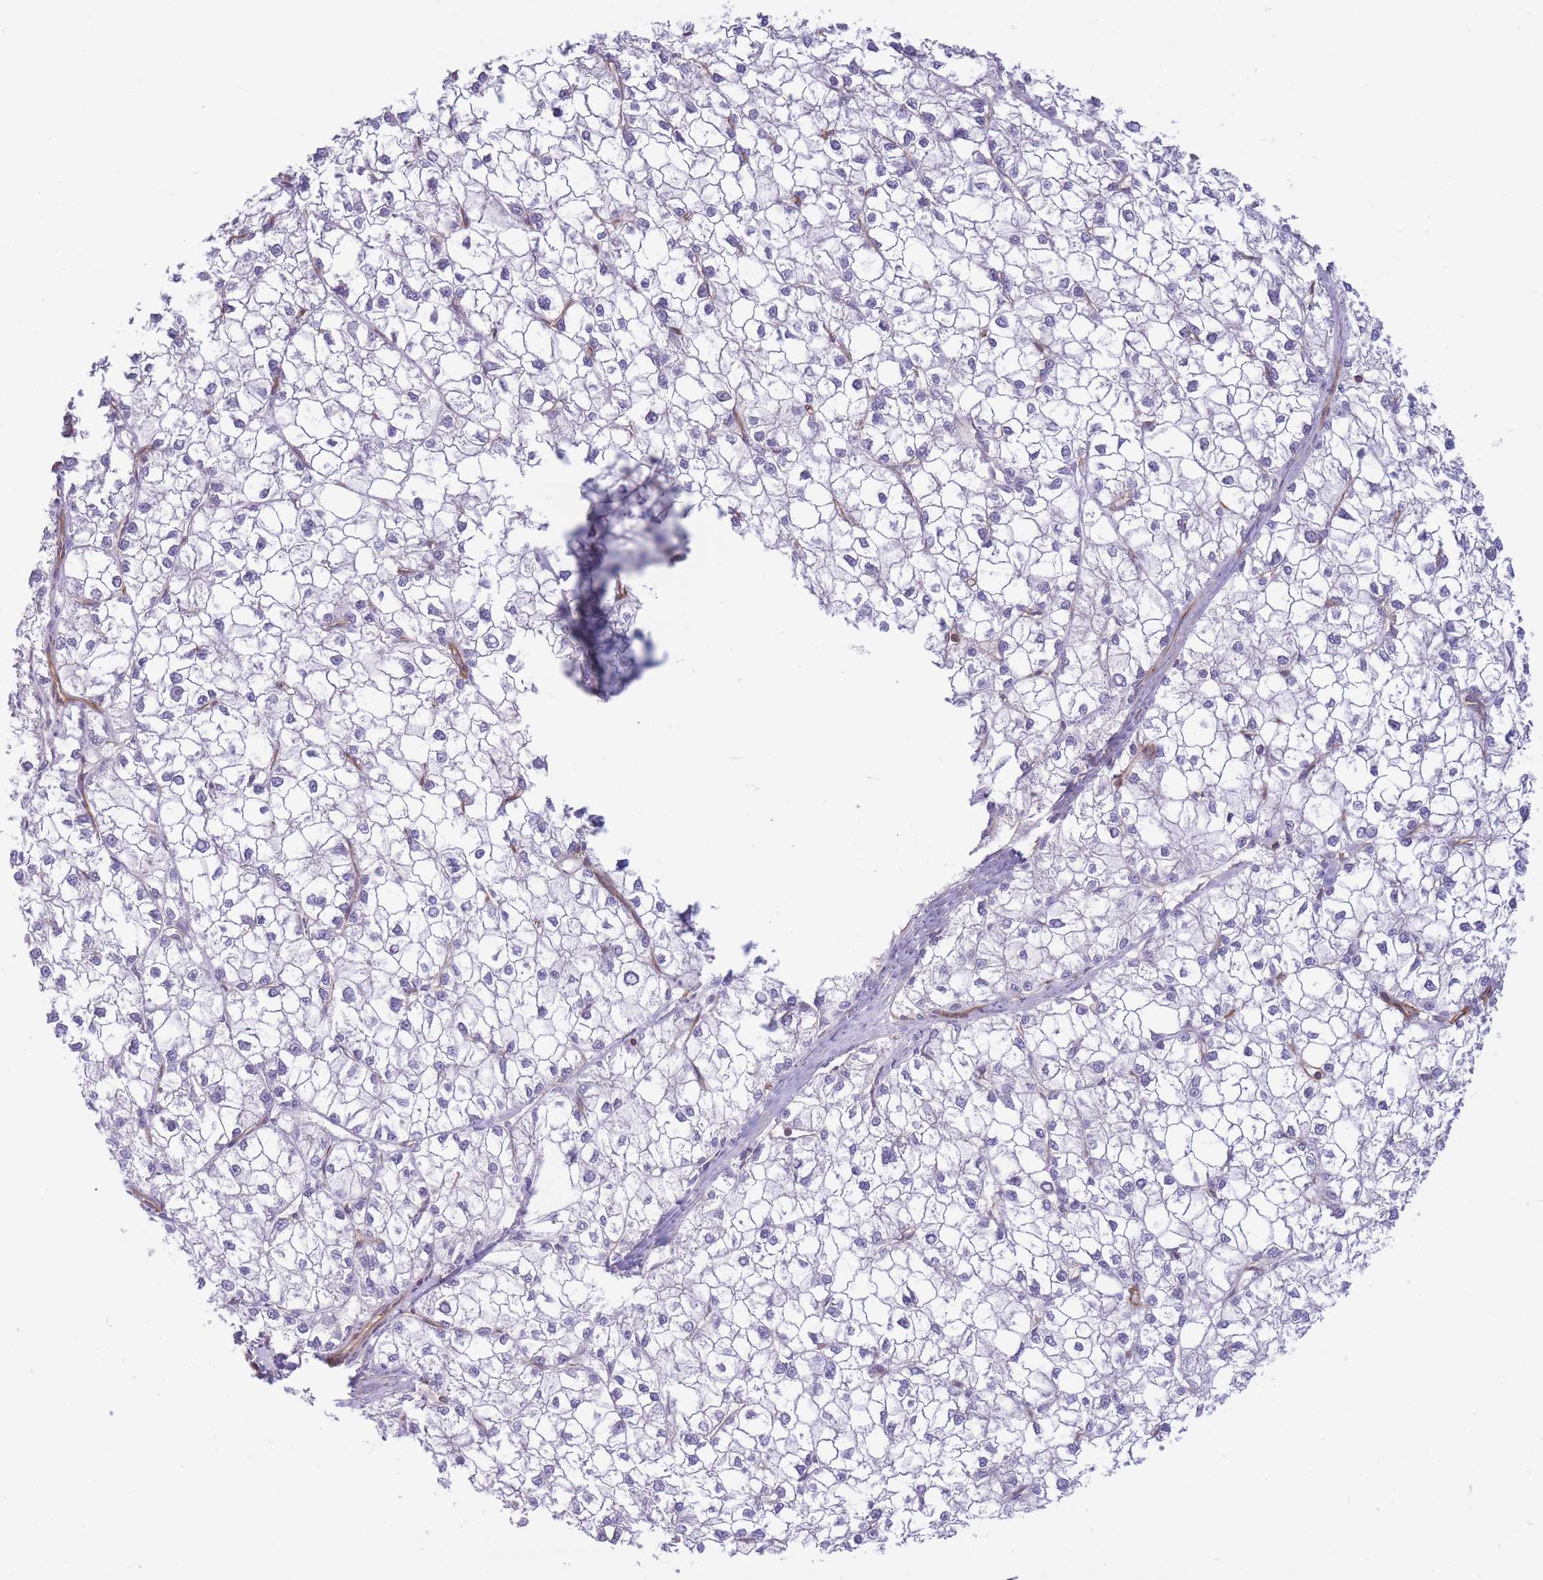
{"staining": {"intensity": "negative", "quantity": "none", "location": "none"}, "tissue": "liver cancer", "cell_type": "Tumor cells", "image_type": "cancer", "snomed": [{"axis": "morphology", "description": "Carcinoma, Hepatocellular, NOS"}, {"axis": "topography", "description": "Liver"}], "caption": "The image displays no significant expression in tumor cells of liver cancer.", "gene": "CDC25B", "patient": {"sex": "female", "age": 43}}